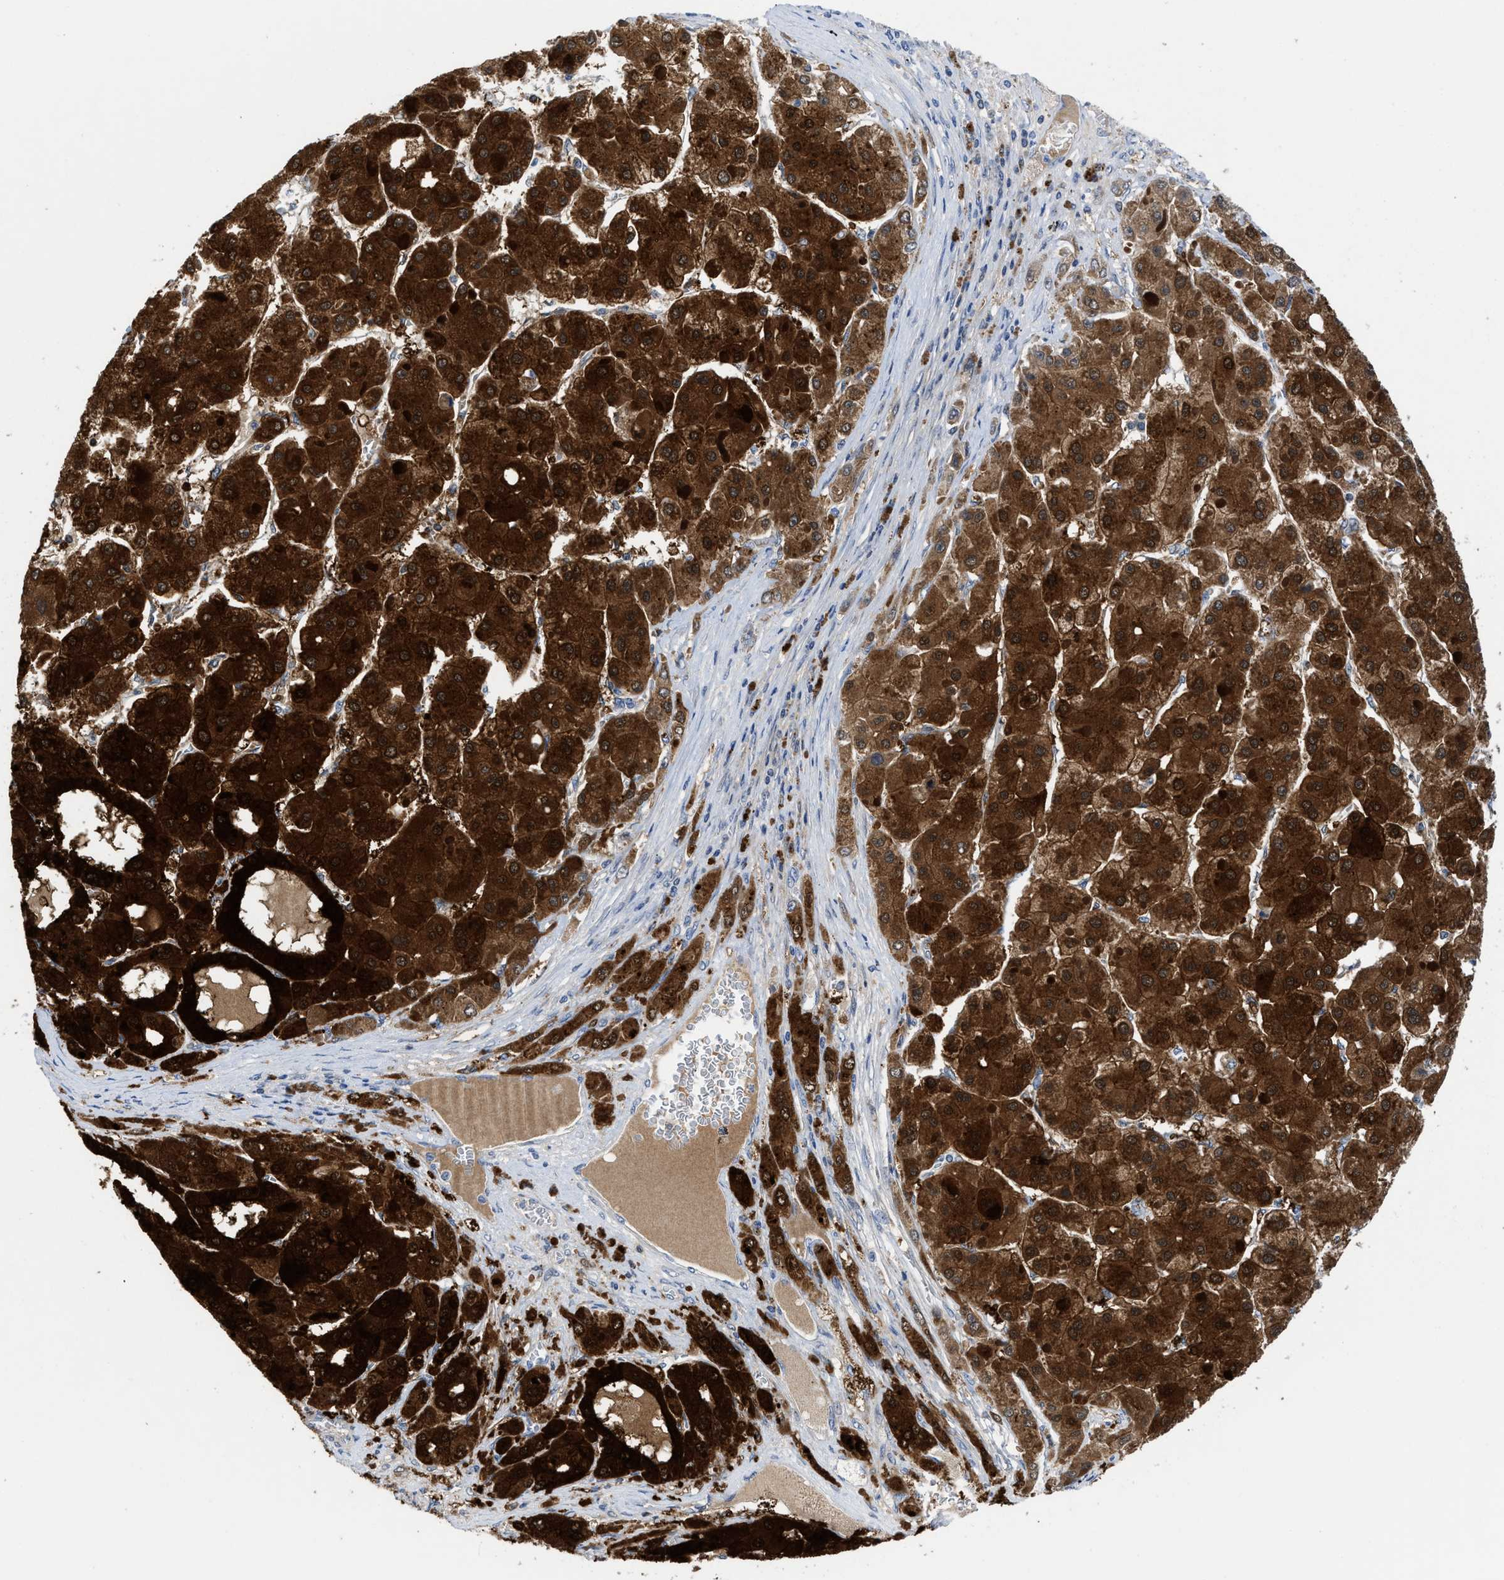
{"staining": {"intensity": "strong", "quantity": ">75%", "location": "cytoplasmic/membranous,nuclear"}, "tissue": "liver cancer", "cell_type": "Tumor cells", "image_type": "cancer", "snomed": [{"axis": "morphology", "description": "Carcinoma, Hepatocellular, NOS"}, {"axis": "topography", "description": "Liver"}], "caption": "About >75% of tumor cells in human liver cancer show strong cytoplasmic/membranous and nuclear protein staining as visualized by brown immunohistochemical staining.", "gene": "CBR1", "patient": {"sex": "female", "age": 73}}